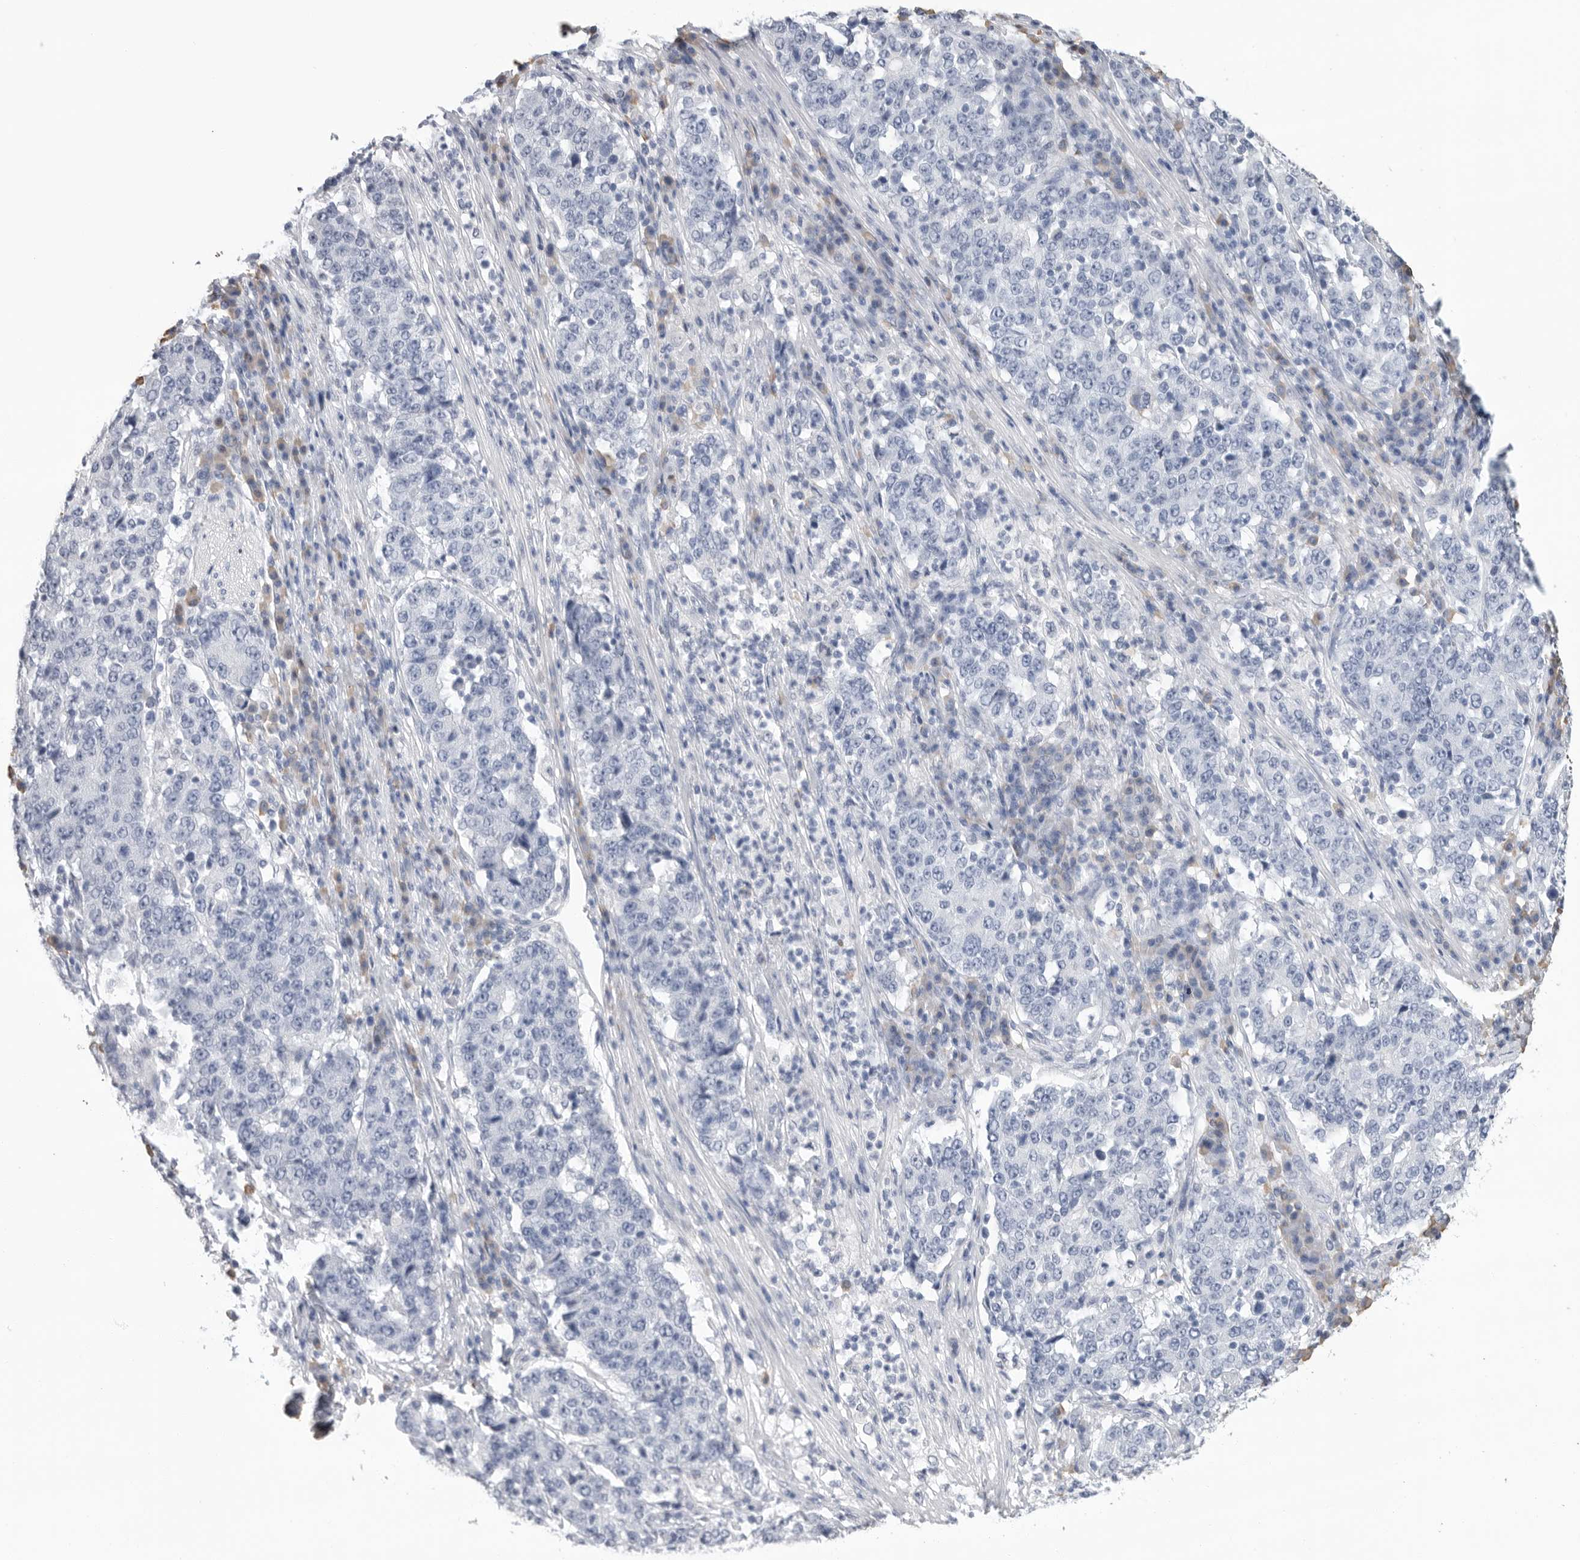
{"staining": {"intensity": "negative", "quantity": "none", "location": "none"}, "tissue": "stomach cancer", "cell_type": "Tumor cells", "image_type": "cancer", "snomed": [{"axis": "morphology", "description": "Adenocarcinoma, NOS"}, {"axis": "topography", "description": "Stomach"}], "caption": "Immunohistochemistry image of stomach adenocarcinoma stained for a protein (brown), which shows no positivity in tumor cells.", "gene": "ARHGEF10", "patient": {"sex": "male", "age": 59}}